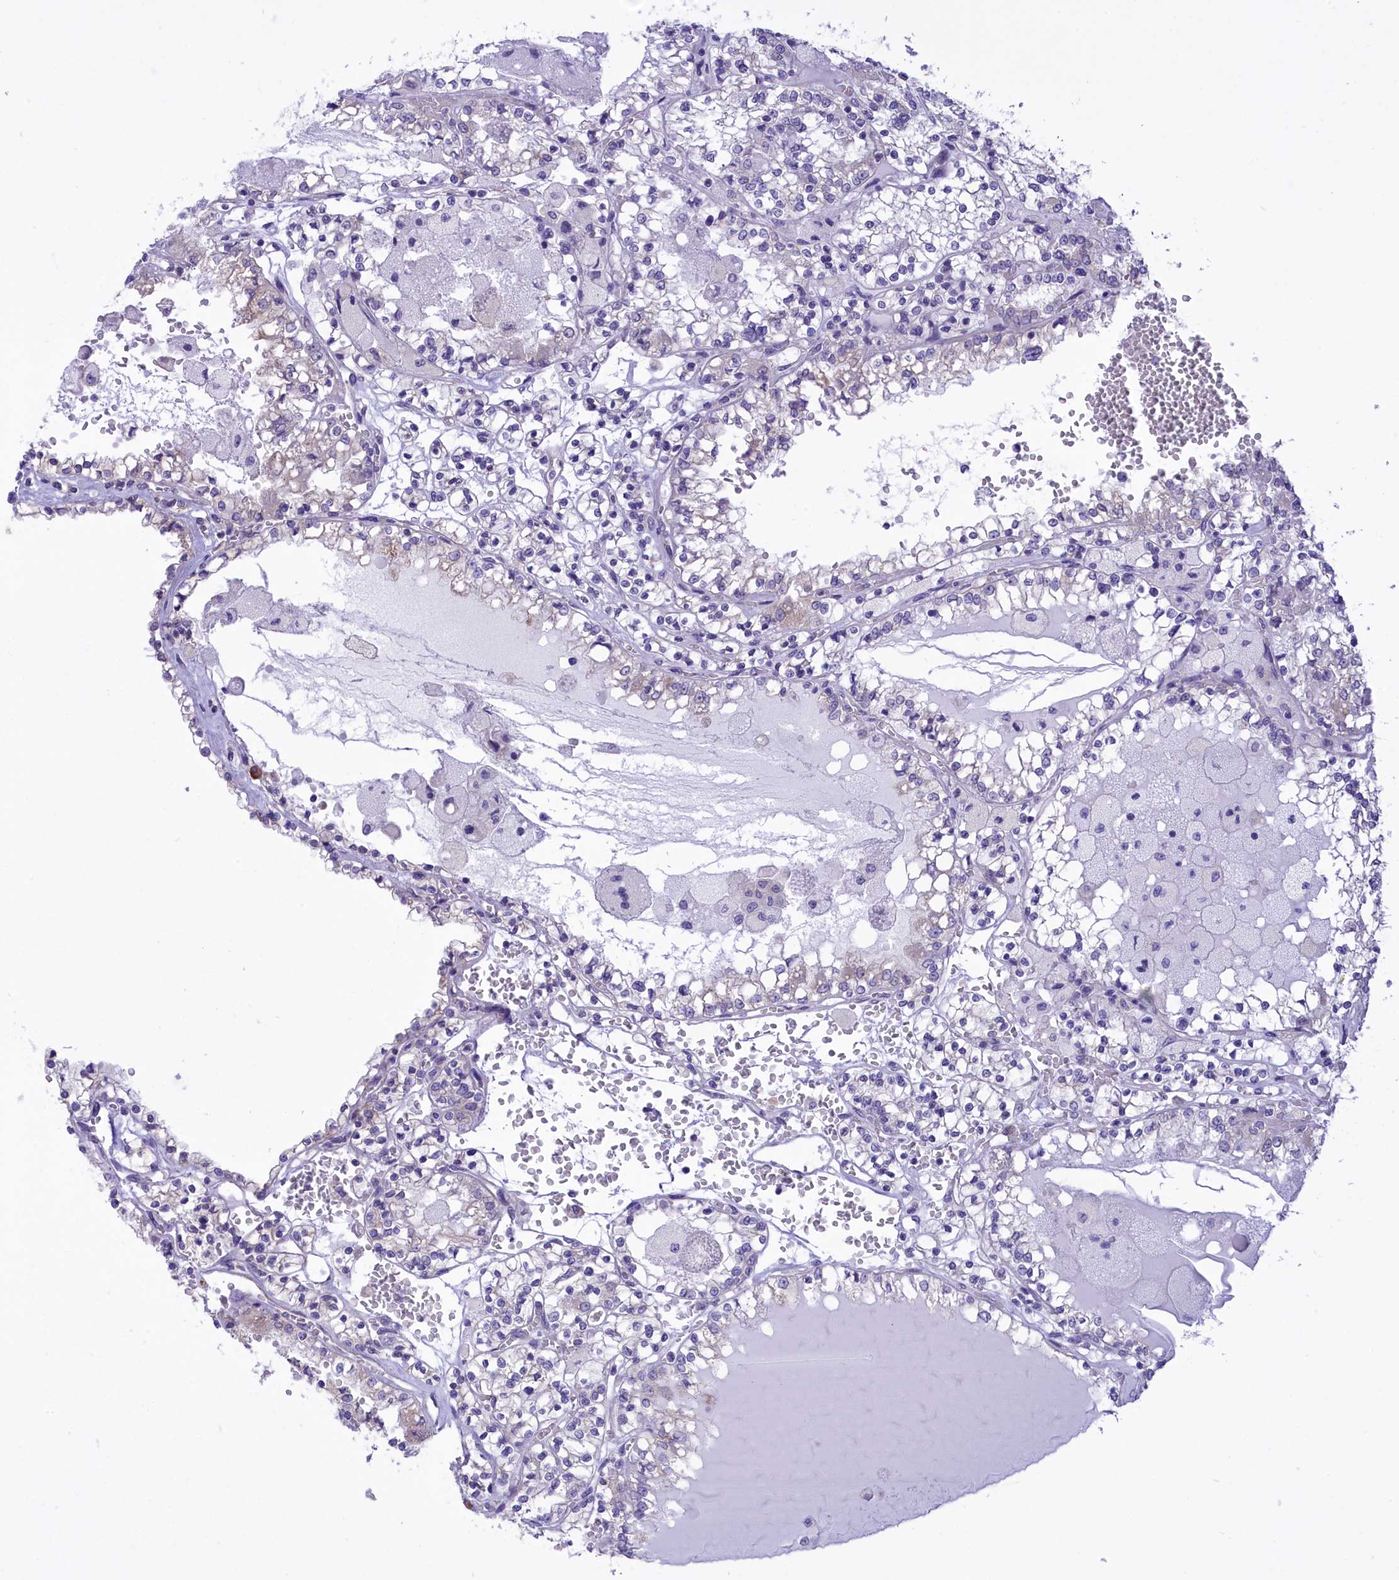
{"staining": {"intensity": "negative", "quantity": "none", "location": "none"}, "tissue": "renal cancer", "cell_type": "Tumor cells", "image_type": "cancer", "snomed": [{"axis": "morphology", "description": "Adenocarcinoma, NOS"}, {"axis": "topography", "description": "Kidney"}], "caption": "This is an immunohistochemistry image of human renal cancer (adenocarcinoma). There is no staining in tumor cells.", "gene": "DCAF16", "patient": {"sex": "female", "age": 56}}